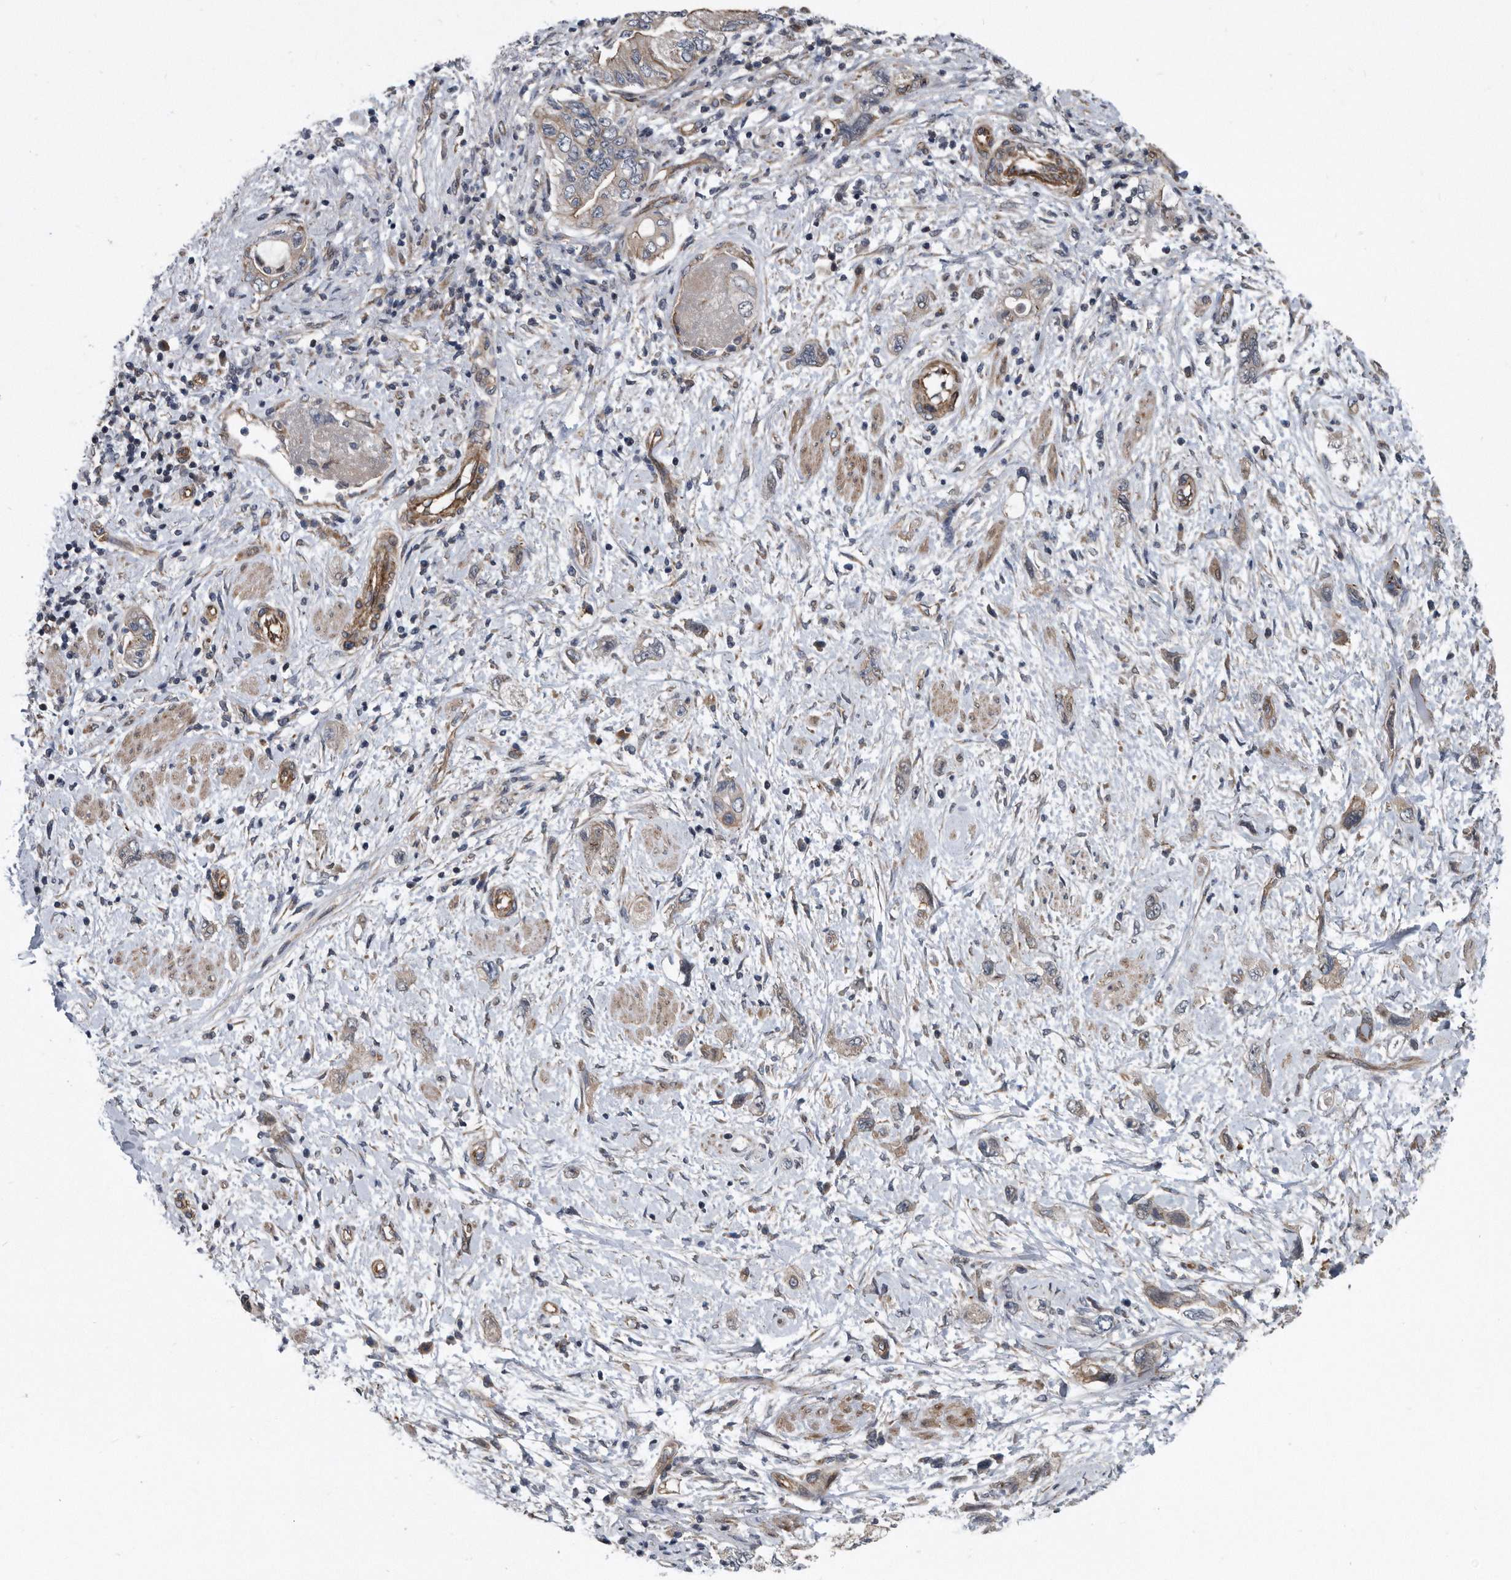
{"staining": {"intensity": "negative", "quantity": "none", "location": "none"}, "tissue": "pancreatic cancer", "cell_type": "Tumor cells", "image_type": "cancer", "snomed": [{"axis": "morphology", "description": "Adenocarcinoma, NOS"}, {"axis": "topography", "description": "Pancreas"}], "caption": "Photomicrograph shows no significant protein expression in tumor cells of adenocarcinoma (pancreatic).", "gene": "ARMCX1", "patient": {"sex": "female", "age": 73}}